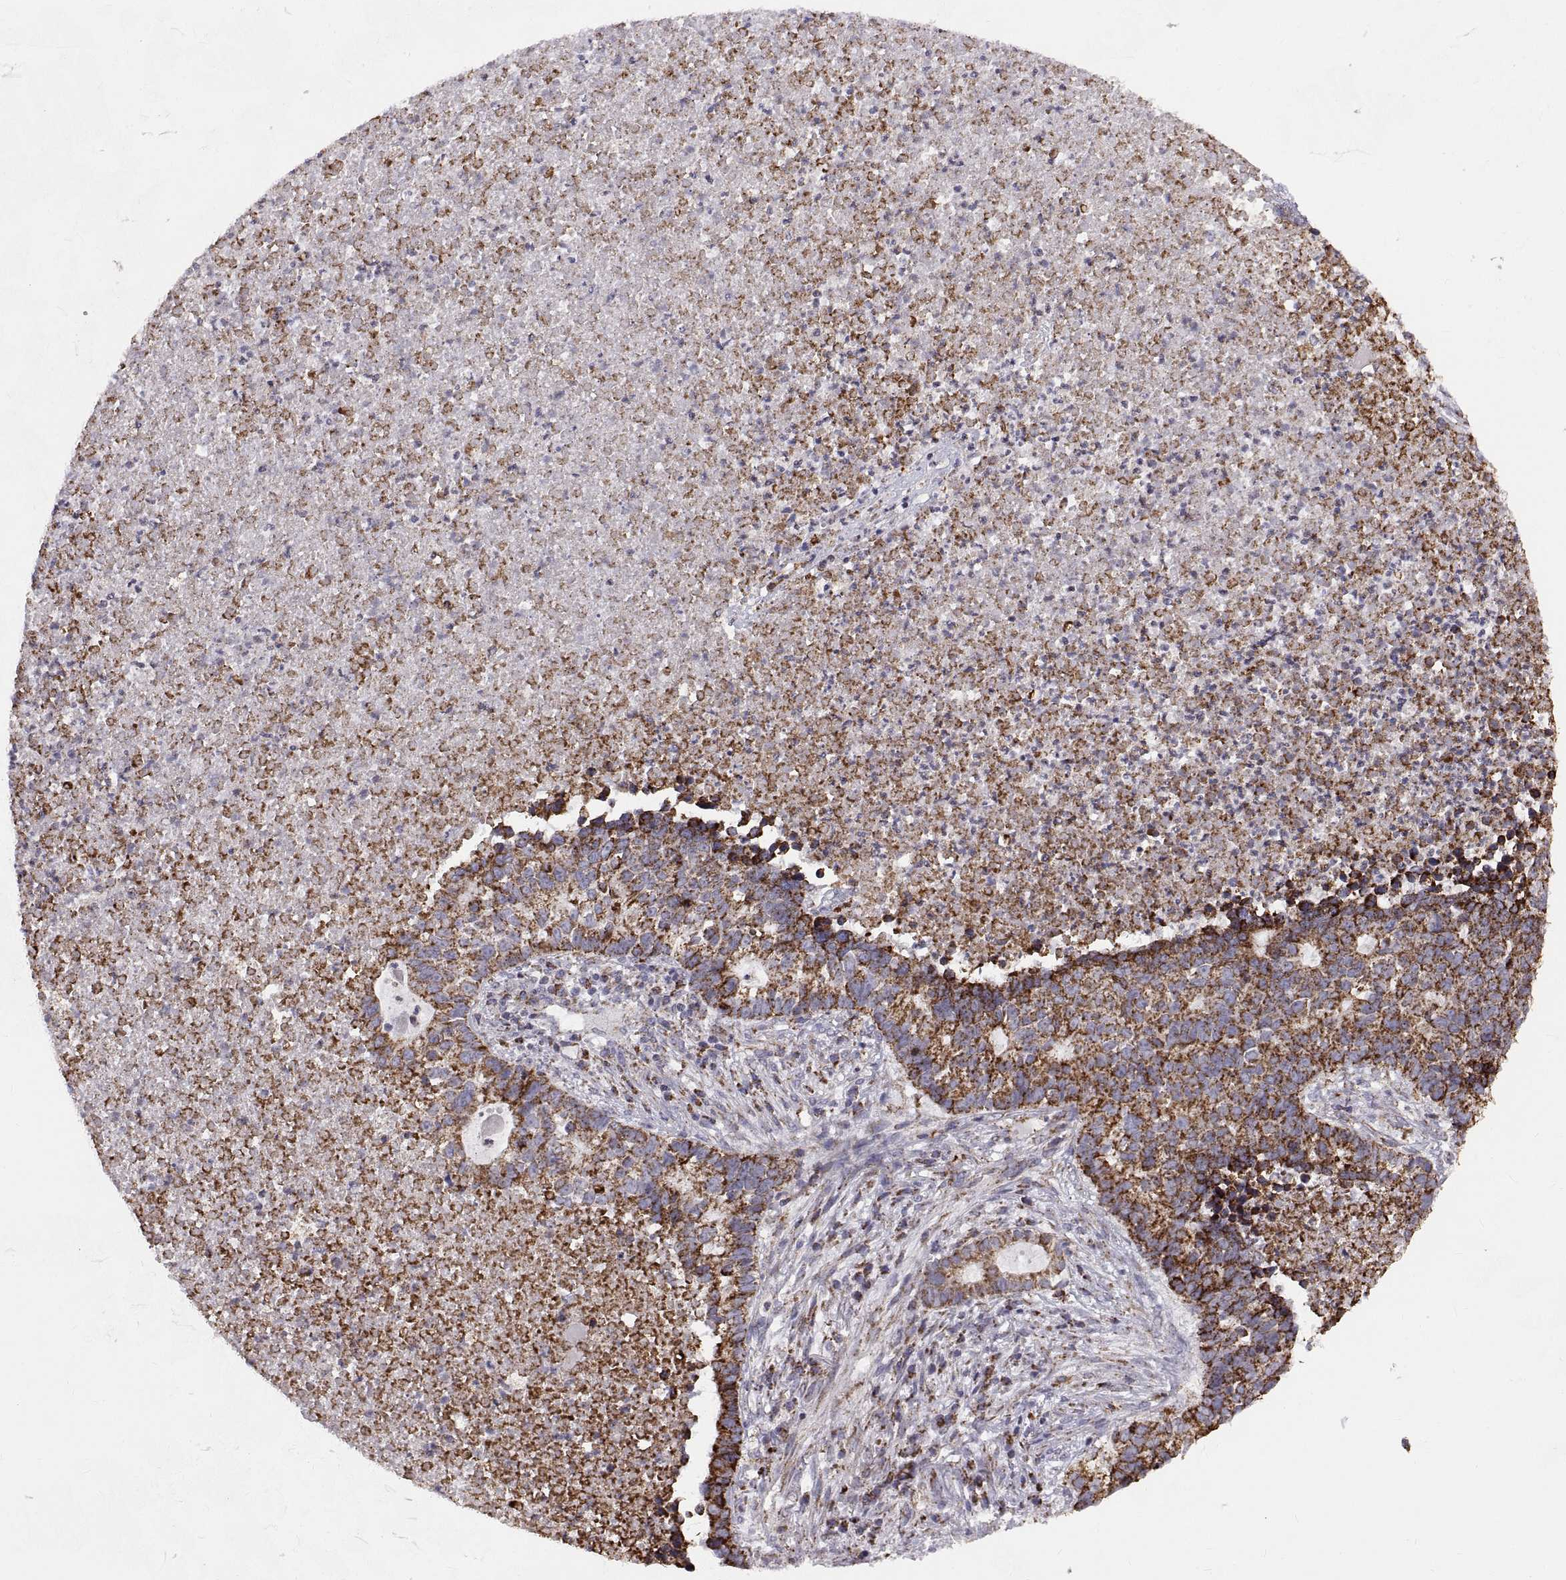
{"staining": {"intensity": "strong", "quantity": ">75%", "location": "cytoplasmic/membranous"}, "tissue": "lung cancer", "cell_type": "Tumor cells", "image_type": "cancer", "snomed": [{"axis": "morphology", "description": "Adenocarcinoma, NOS"}, {"axis": "topography", "description": "Lung"}], "caption": "Lung adenocarcinoma stained for a protein demonstrates strong cytoplasmic/membranous positivity in tumor cells.", "gene": "ARSD", "patient": {"sex": "male", "age": 57}}